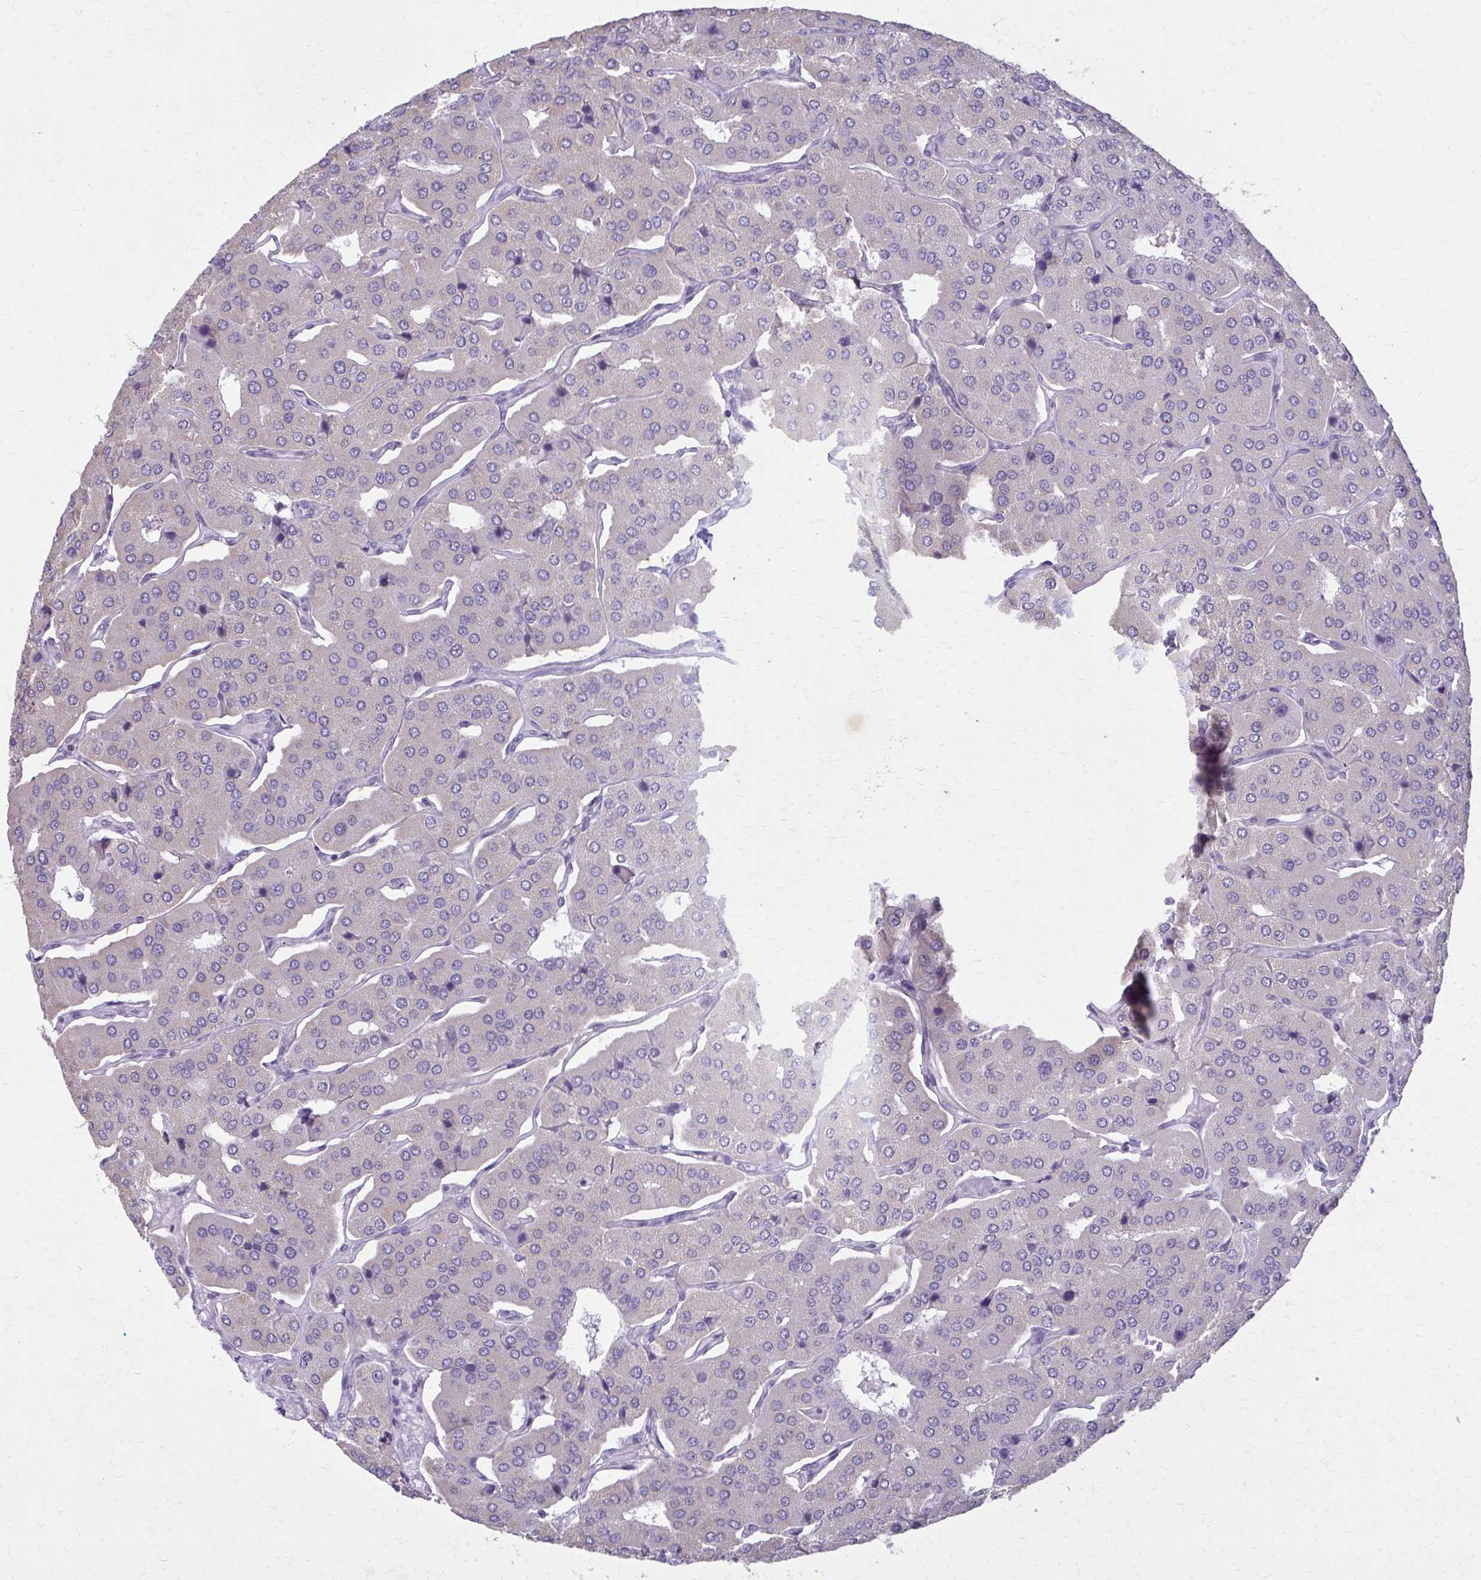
{"staining": {"intensity": "negative", "quantity": "none", "location": "none"}, "tissue": "parathyroid gland", "cell_type": "Glandular cells", "image_type": "normal", "snomed": [{"axis": "morphology", "description": "Normal tissue, NOS"}, {"axis": "morphology", "description": "Adenoma, NOS"}, {"axis": "topography", "description": "Parathyroid gland"}], "caption": "A high-resolution histopathology image shows IHC staining of benign parathyroid gland, which shows no significant staining in glandular cells.", "gene": "CARD9", "patient": {"sex": "female", "age": 86}}